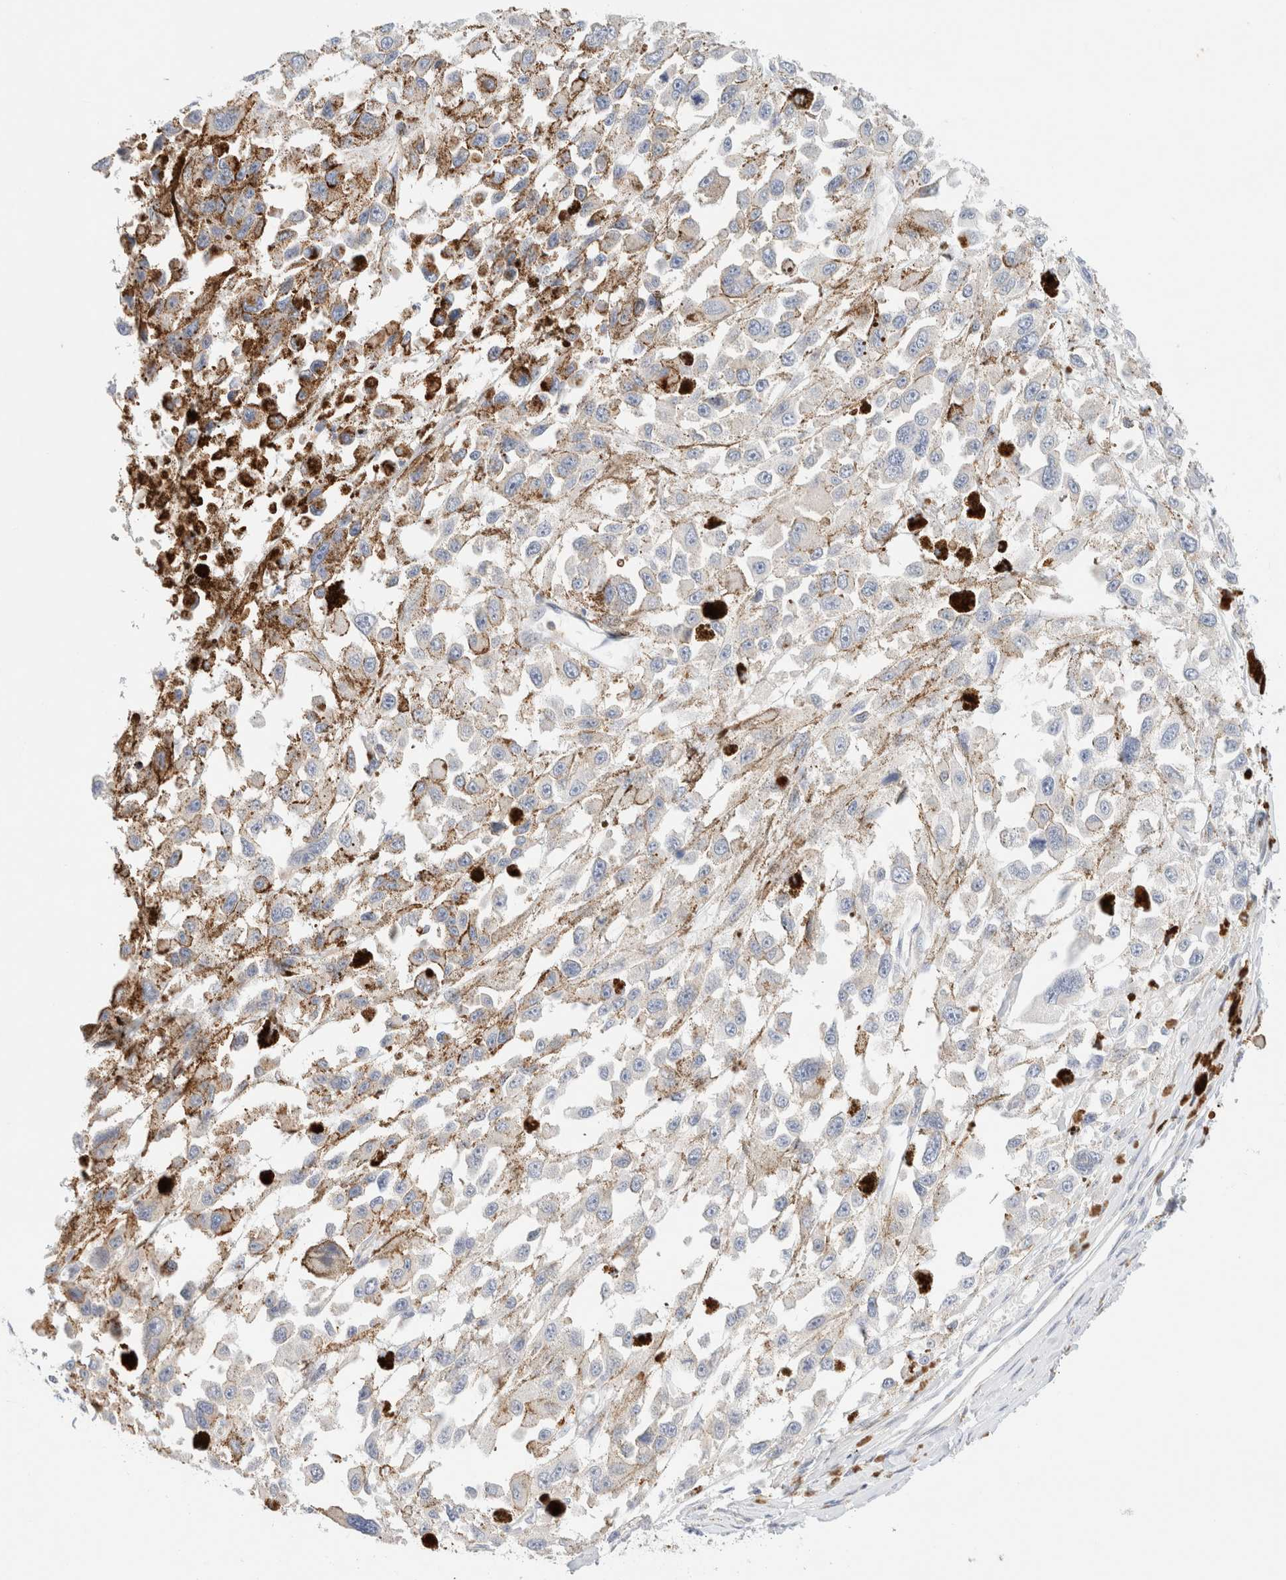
{"staining": {"intensity": "negative", "quantity": "none", "location": "none"}, "tissue": "melanoma", "cell_type": "Tumor cells", "image_type": "cancer", "snomed": [{"axis": "morphology", "description": "Malignant melanoma, Metastatic site"}, {"axis": "topography", "description": "Lymph node"}], "caption": "There is no significant positivity in tumor cells of melanoma. The staining was performed using DAB (3,3'-diaminobenzidine) to visualize the protein expression in brown, while the nuclei were stained in blue with hematoxylin (Magnification: 20x).", "gene": "SLC25A48", "patient": {"sex": "male", "age": 59}}